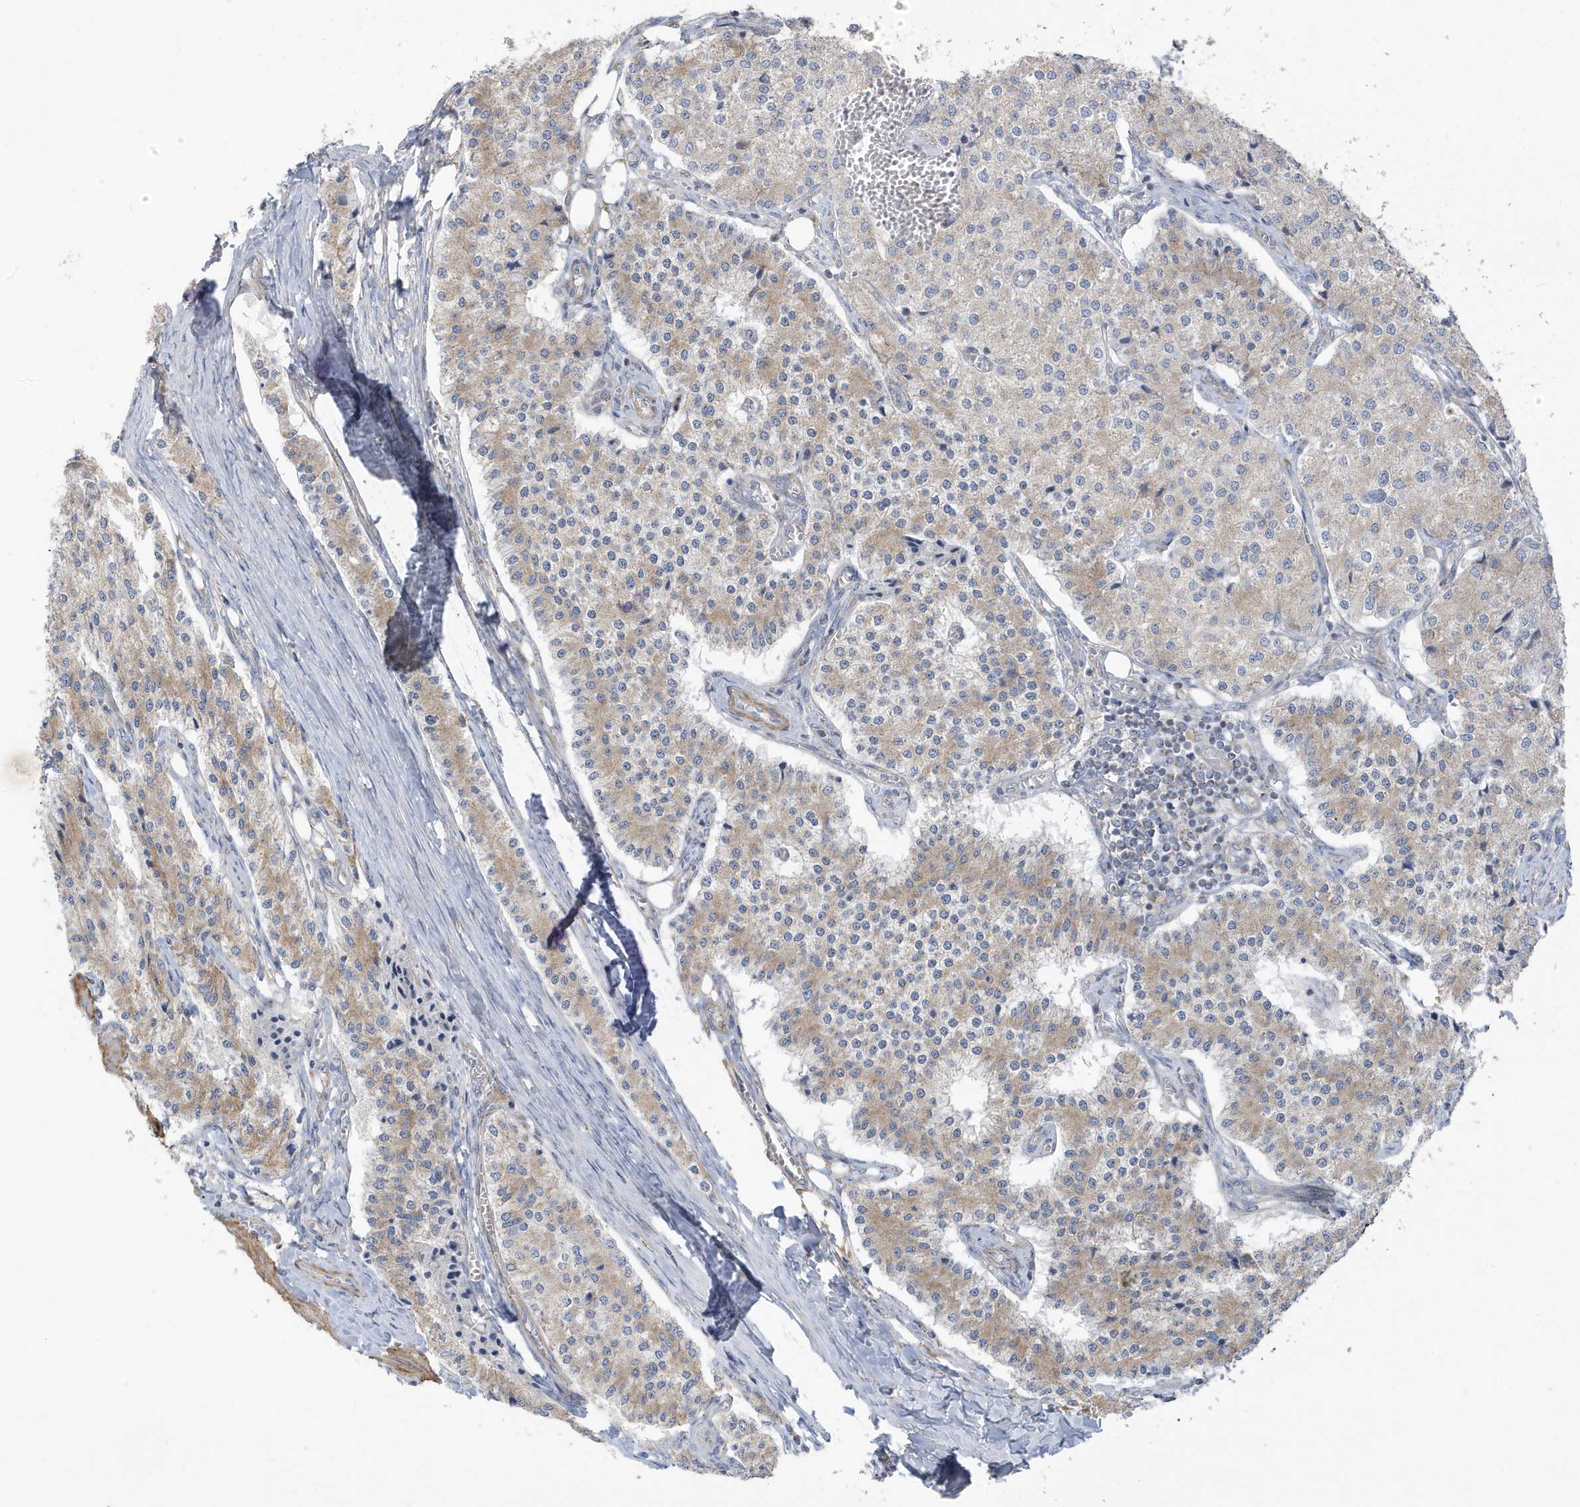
{"staining": {"intensity": "weak", "quantity": "25%-75%", "location": "cytoplasmic/membranous"}, "tissue": "carcinoid", "cell_type": "Tumor cells", "image_type": "cancer", "snomed": [{"axis": "morphology", "description": "Carcinoid, malignant, NOS"}, {"axis": "topography", "description": "Colon"}], "caption": "Carcinoid tissue displays weak cytoplasmic/membranous staining in approximately 25%-75% of tumor cells (Brightfield microscopy of DAB IHC at high magnification).", "gene": "ATP13A5", "patient": {"sex": "female", "age": 52}}